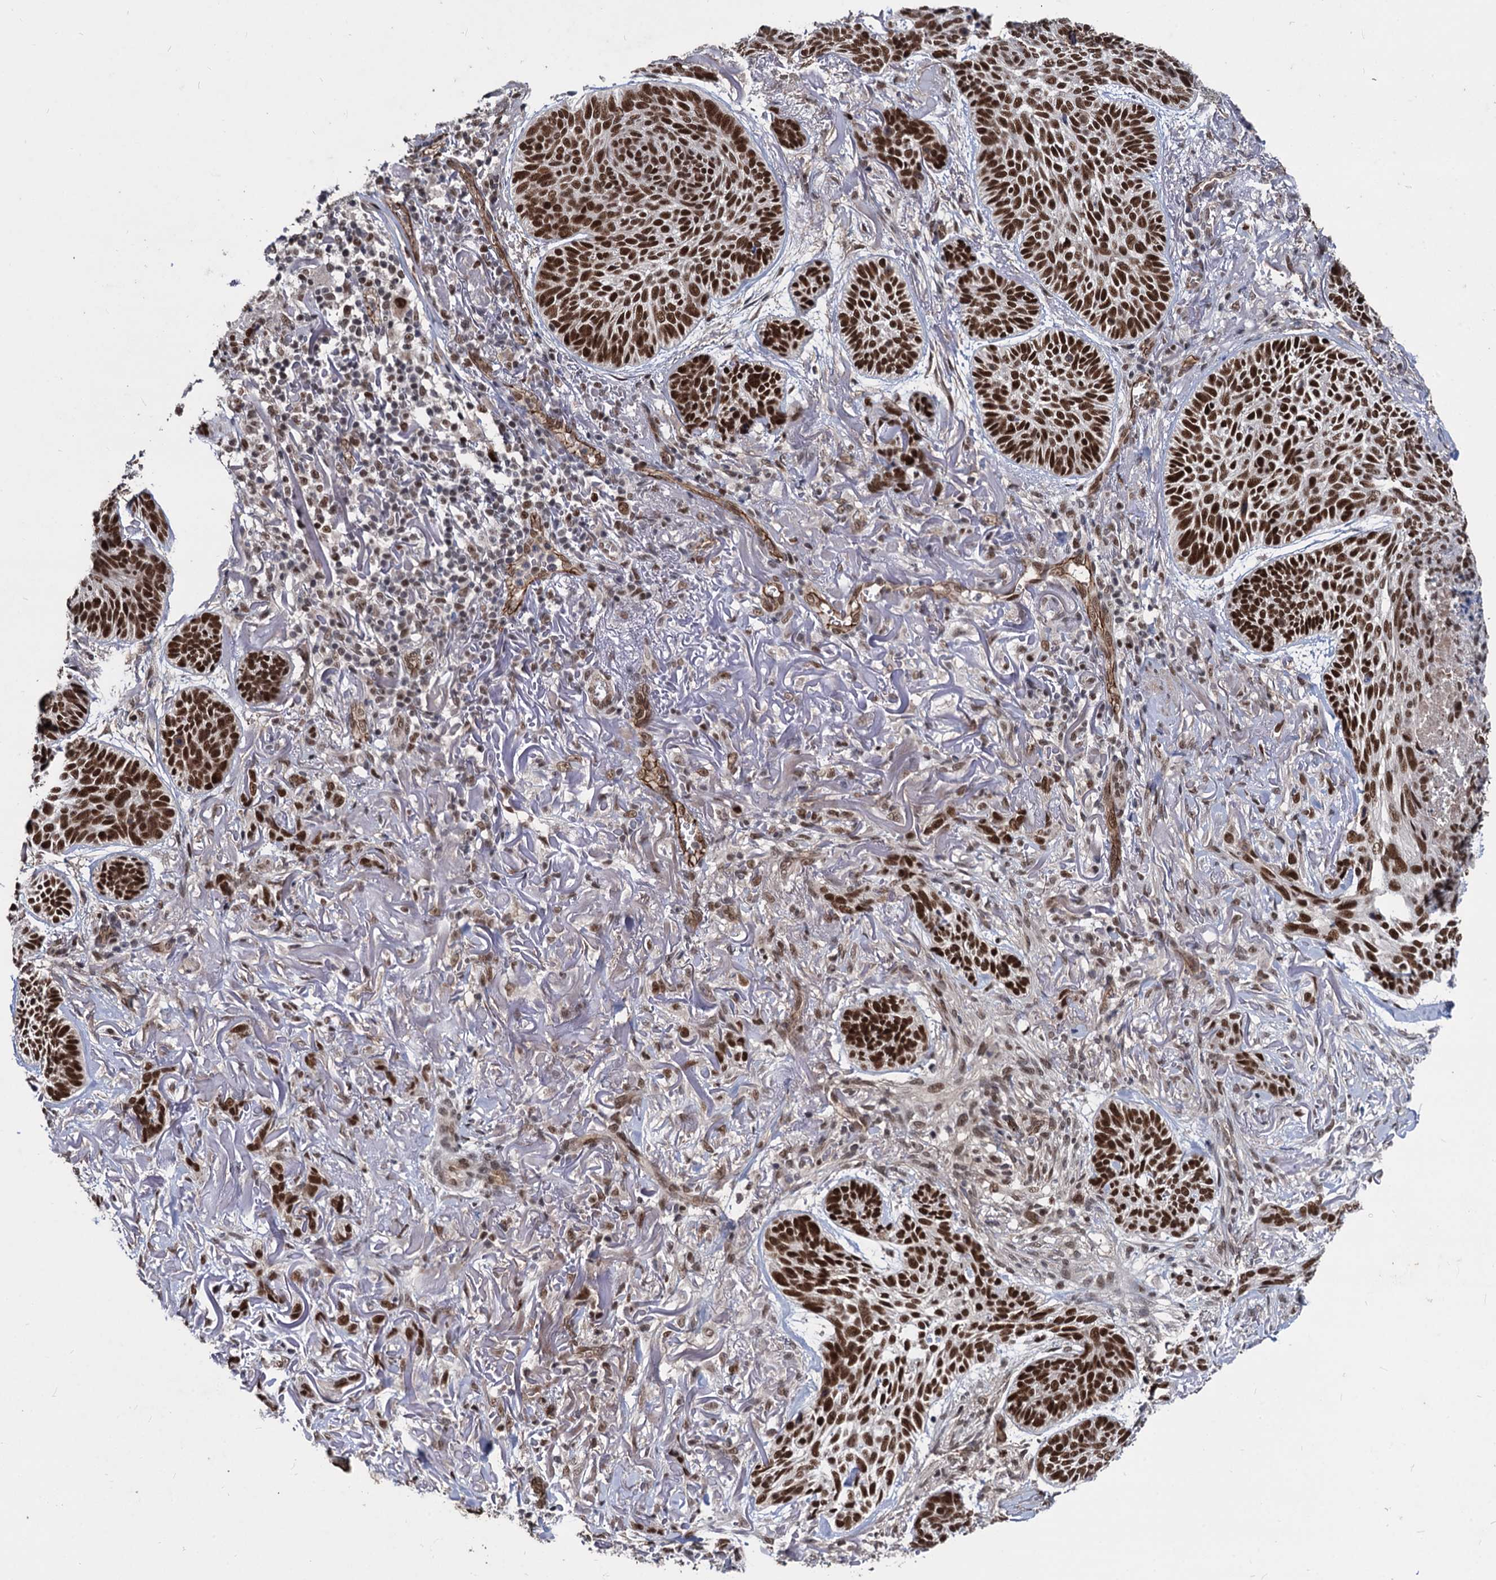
{"staining": {"intensity": "strong", "quantity": ">75%", "location": "nuclear"}, "tissue": "skin cancer", "cell_type": "Tumor cells", "image_type": "cancer", "snomed": [{"axis": "morphology", "description": "Normal tissue, NOS"}, {"axis": "morphology", "description": "Basal cell carcinoma"}, {"axis": "topography", "description": "Skin"}], "caption": "Skin basal cell carcinoma was stained to show a protein in brown. There is high levels of strong nuclear positivity in approximately >75% of tumor cells.", "gene": "GALNT11", "patient": {"sex": "male", "age": 66}}